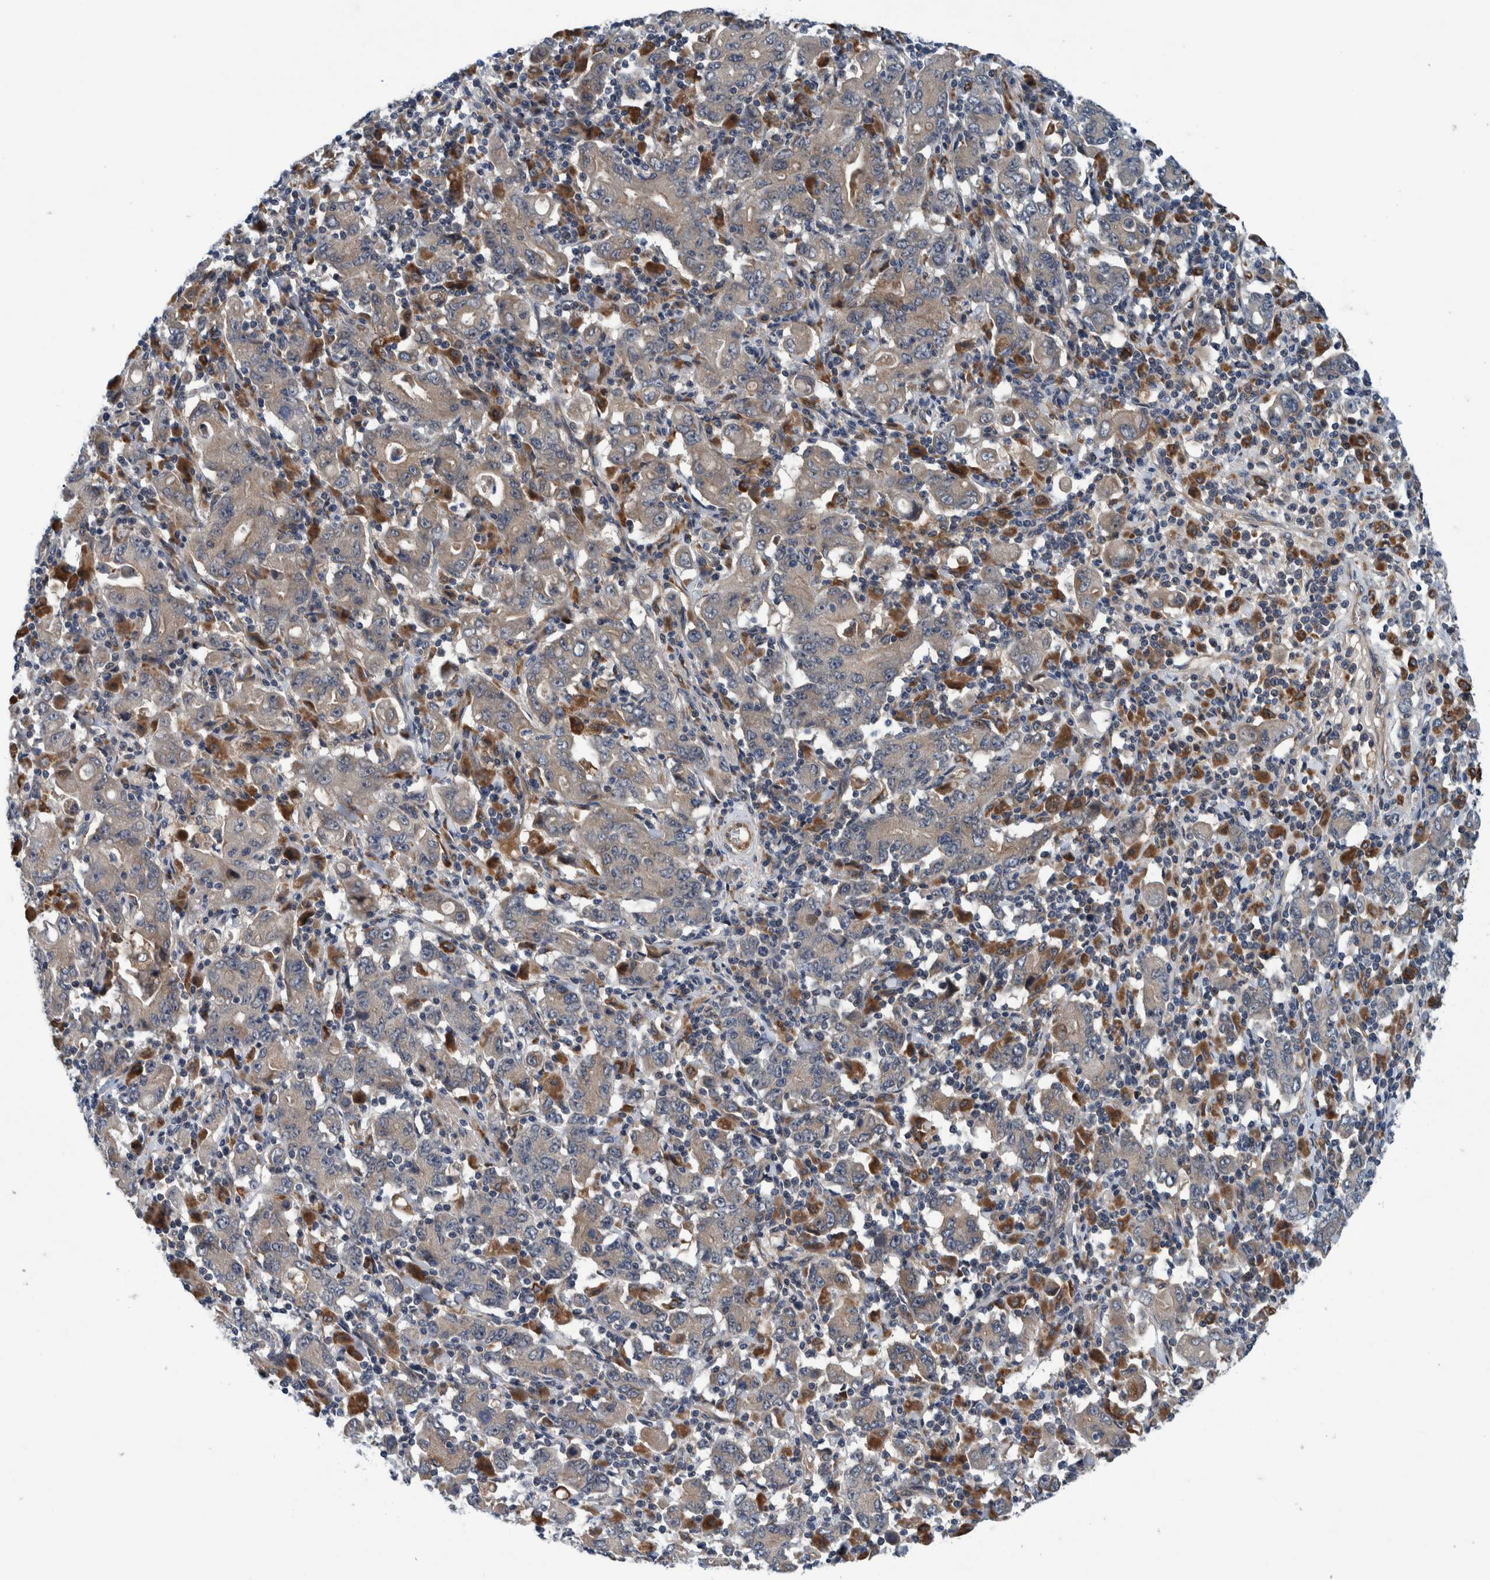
{"staining": {"intensity": "weak", "quantity": ">75%", "location": "cytoplasmic/membranous"}, "tissue": "stomach cancer", "cell_type": "Tumor cells", "image_type": "cancer", "snomed": [{"axis": "morphology", "description": "Adenocarcinoma, NOS"}, {"axis": "topography", "description": "Stomach, upper"}], "caption": "Tumor cells reveal low levels of weak cytoplasmic/membranous staining in about >75% of cells in human stomach adenocarcinoma.", "gene": "ITIH3", "patient": {"sex": "male", "age": 69}}